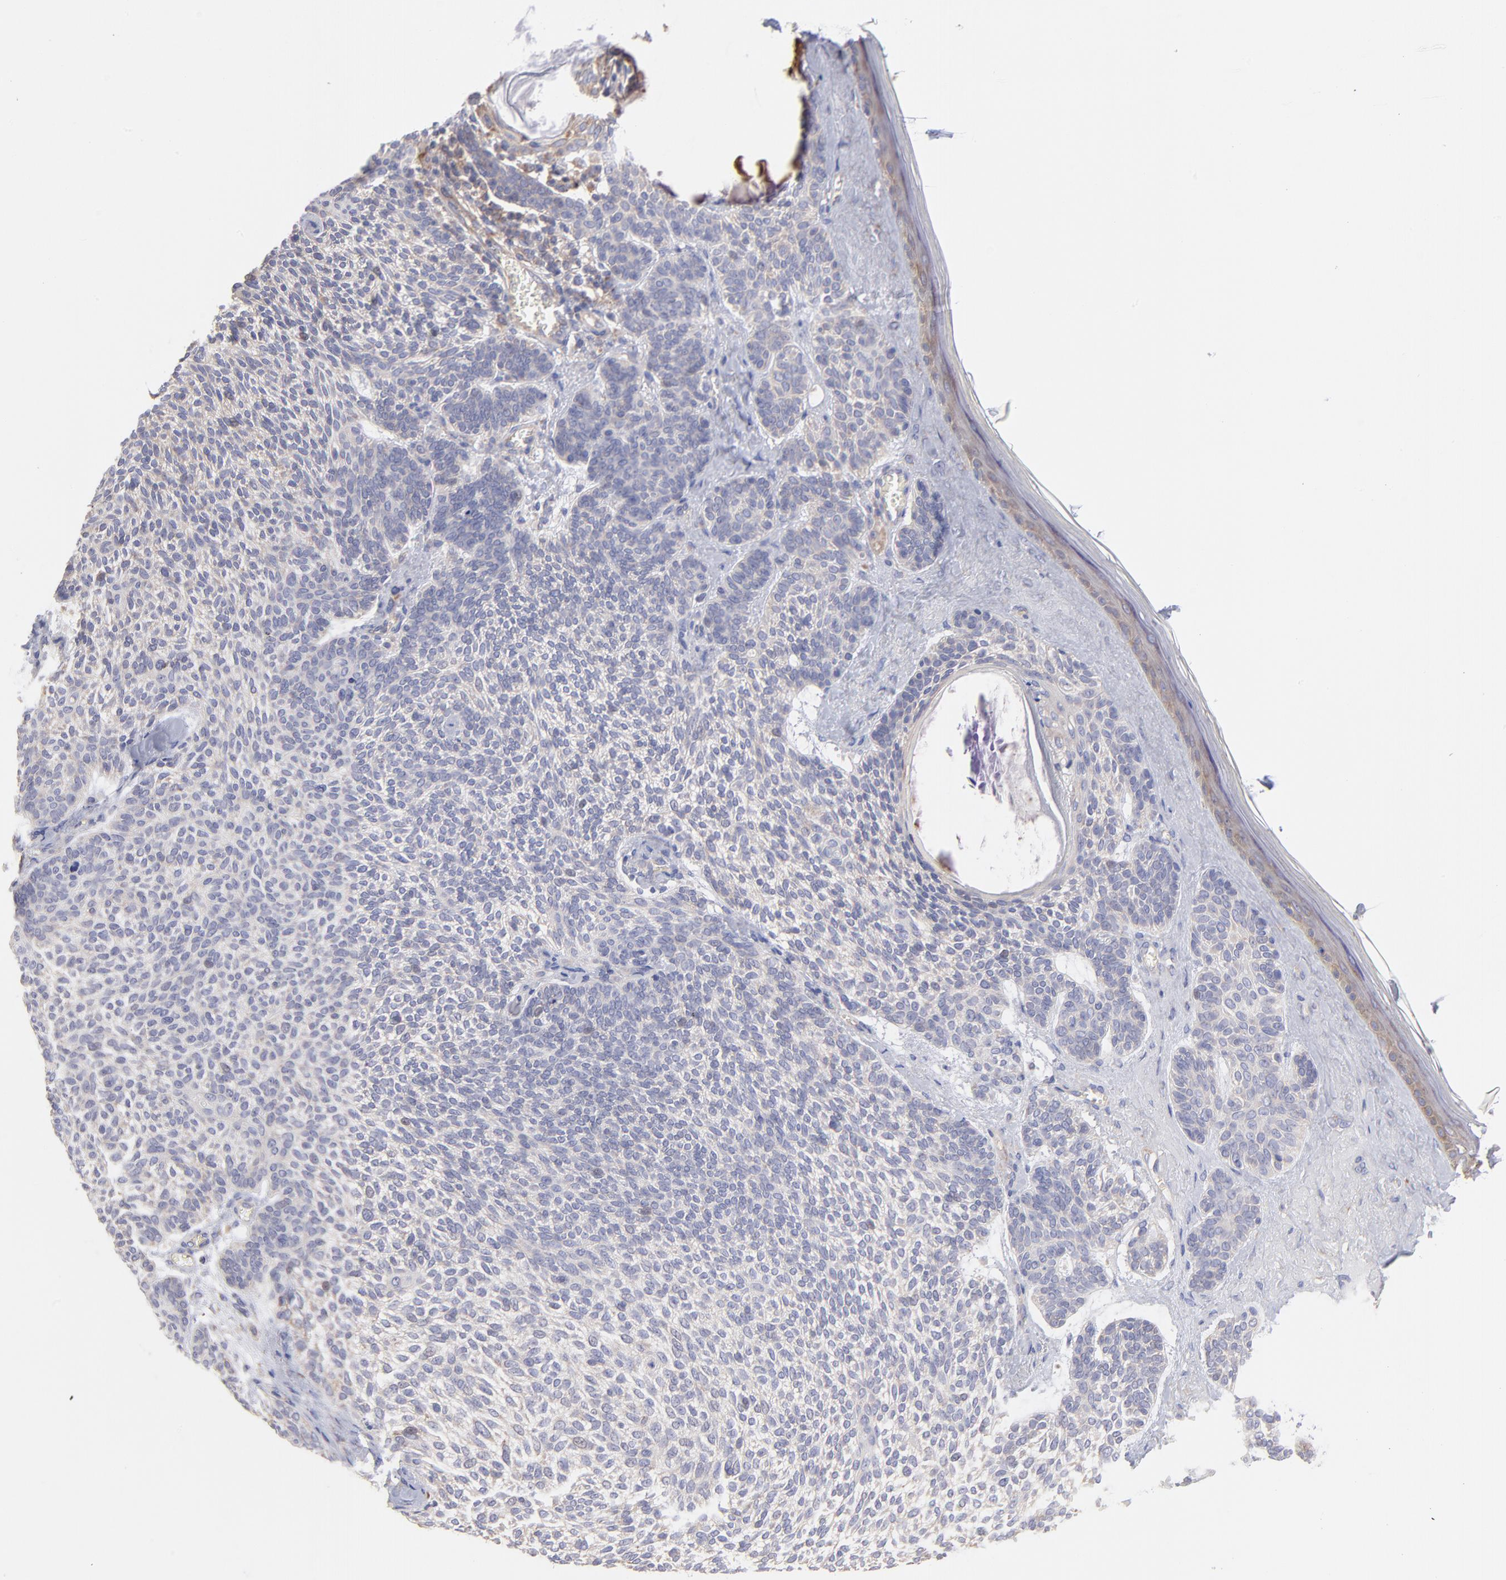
{"staining": {"intensity": "negative", "quantity": "none", "location": "none"}, "tissue": "skin cancer", "cell_type": "Tumor cells", "image_type": "cancer", "snomed": [{"axis": "morphology", "description": "Normal tissue, NOS"}, {"axis": "morphology", "description": "Basal cell carcinoma"}, {"axis": "topography", "description": "Skin"}], "caption": "A photomicrograph of human basal cell carcinoma (skin) is negative for staining in tumor cells.", "gene": "RPLP0", "patient": {"sex": "female", "age": 70}}